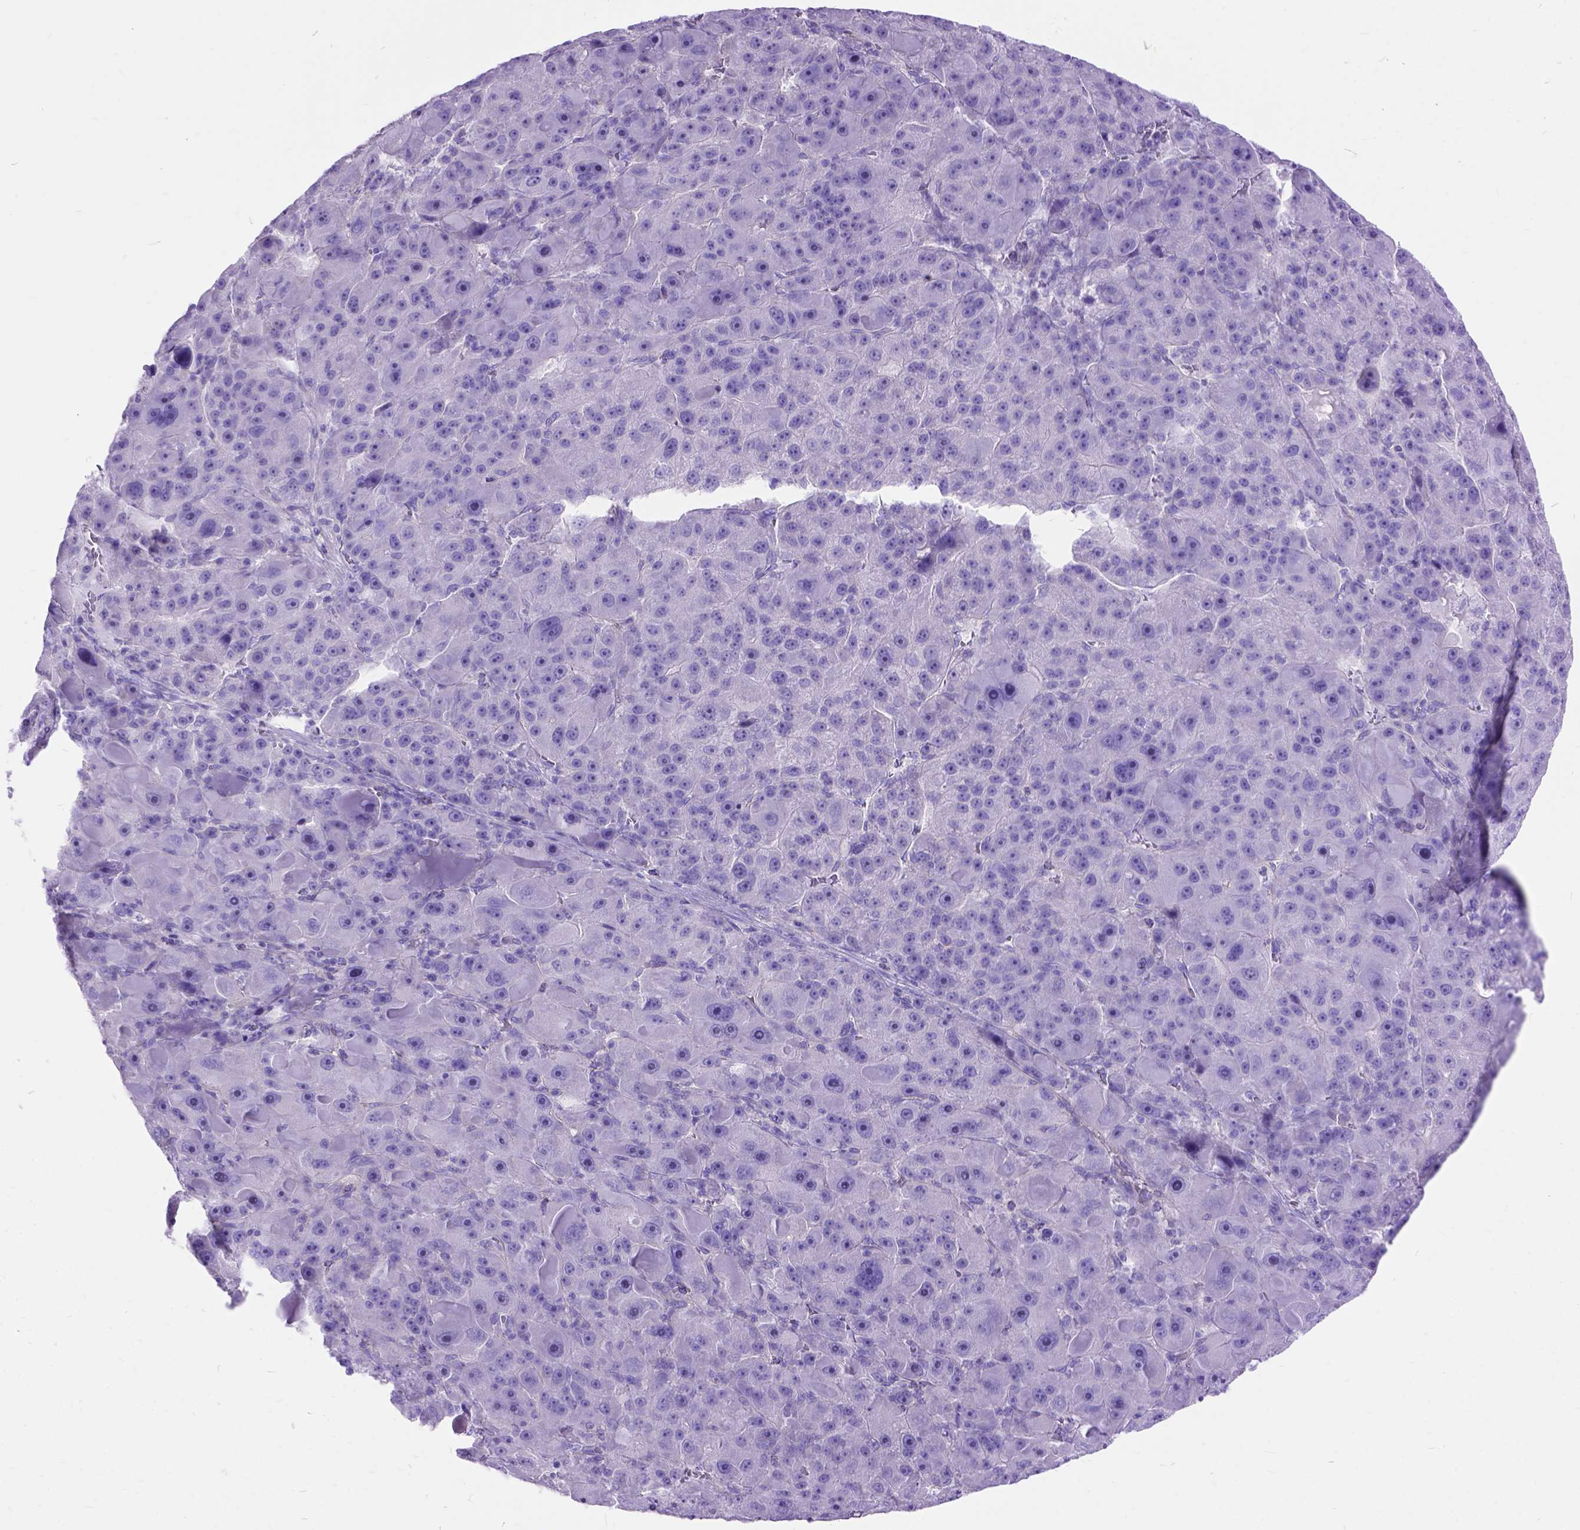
{"staining": {"intensity": "negative", "quantity": "none", "location": "none"}, "tissue": "liver cancer", "cell_type": "Tumor cells", "image_type": "cancer", "snomed": [{"axis": "morphology", "description": "Carcinoma, Hepatocellular, NOS"}, {"axis": "topography", "description": "Liver"}], "caption": "DAB immunohistochemical staining of human hepatocellular carcinoma (liver) displays no significant positivity in tumor cells.", "gene": "ARL9", "patient": {"sex": "male", "age": 76}}